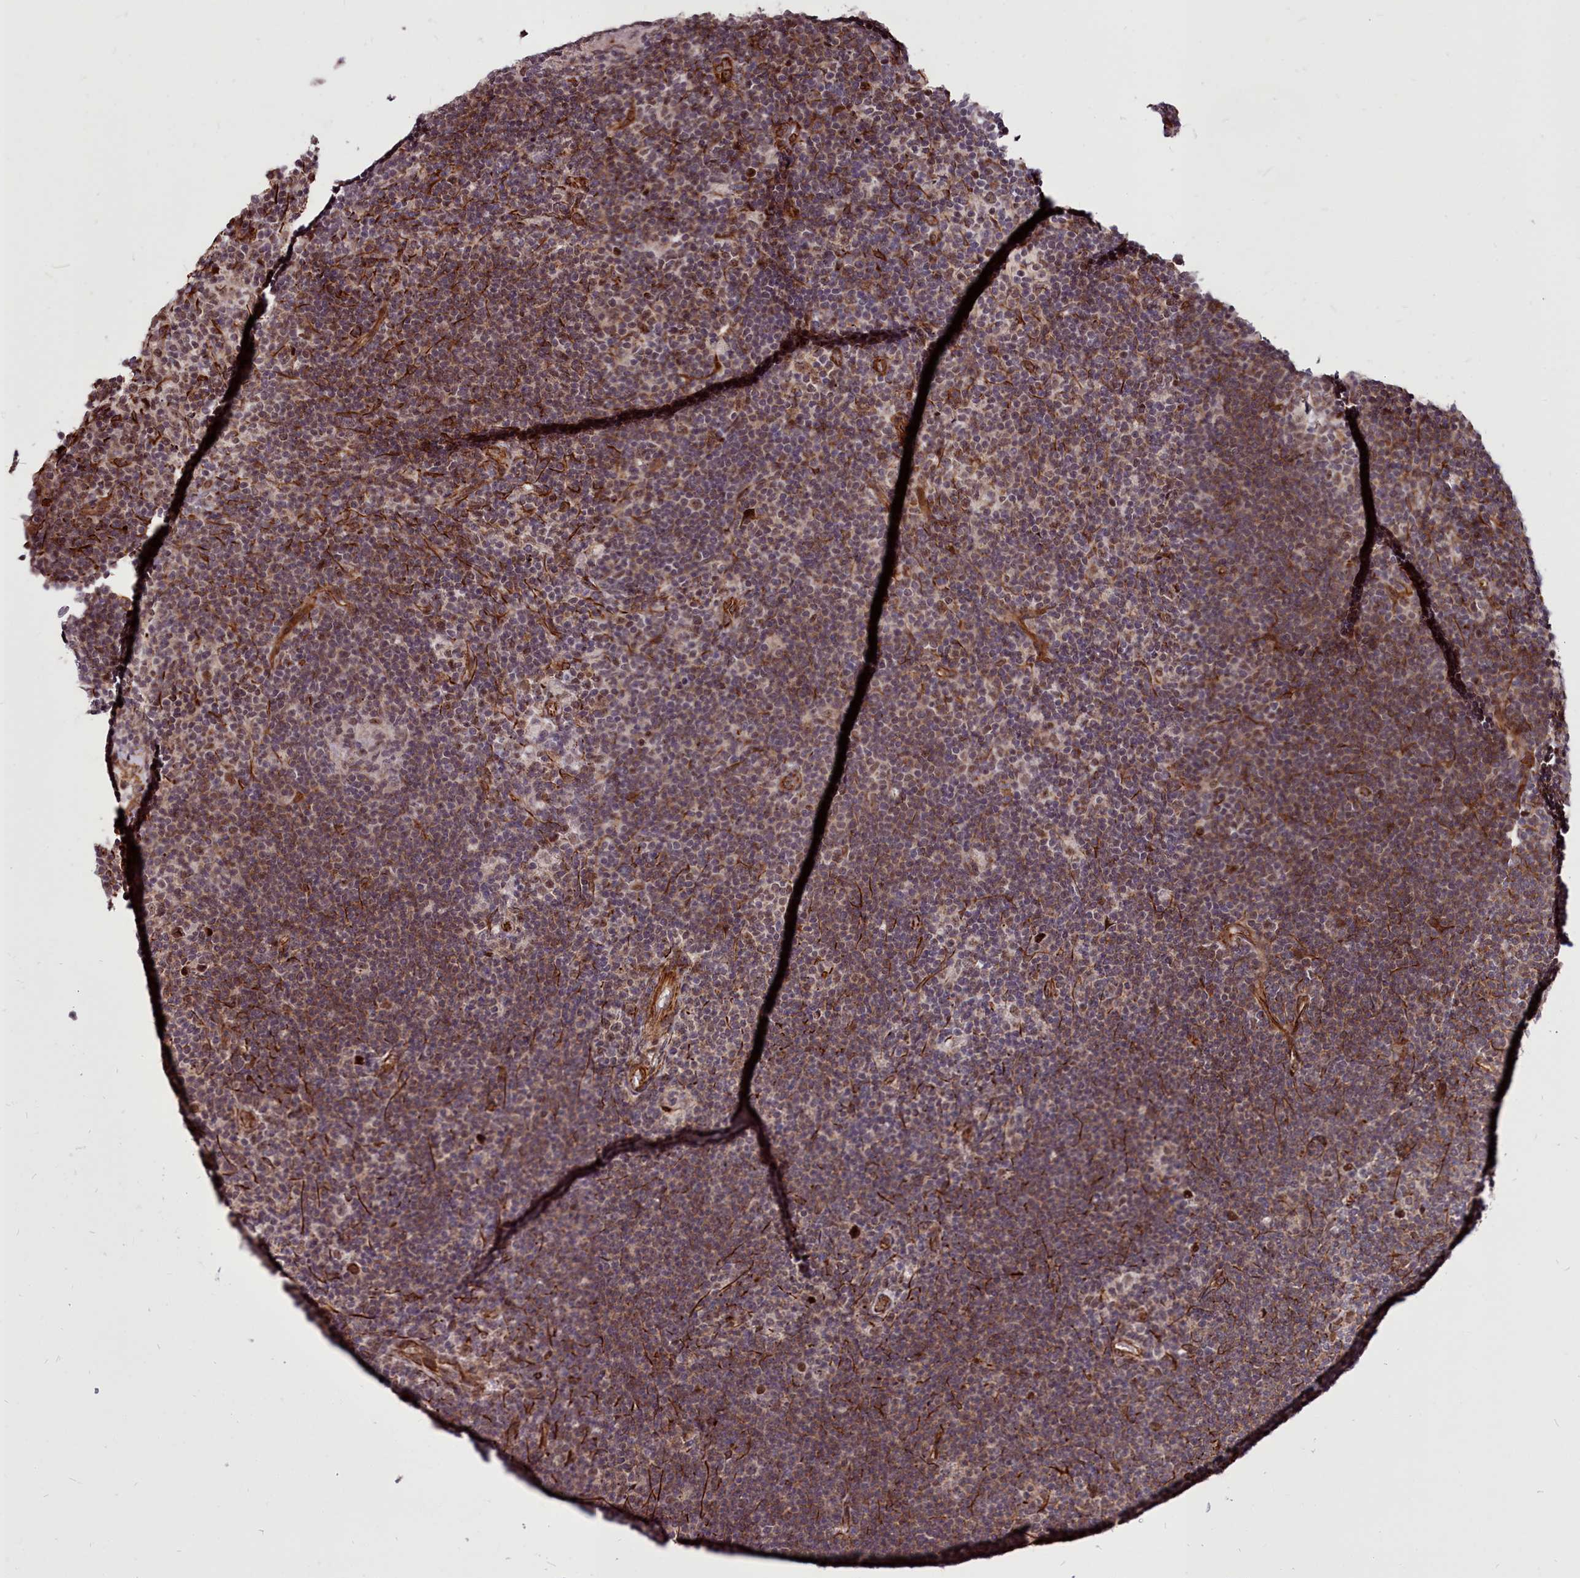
{"staining": {"intensity": "moderate", "quantity": ">75%", "location": "nuclear"}, "tissue": "lymphoma", "cell_type": "Tumor cells", "image_type": "cancer", "snomed": [{"axis": "morphology", "description": "Hodgkin's disease, NOS"}, {"axis": "topography", "description": "Lymph node"}], "caption": "Approximately >75% of tumor cells in lymphoma exhibit moderate nuclear protein positivity as visualized by brown immunohistochemical staining.", "gene": "CLK3", "patient": {"sex": "female", "age": 57}}